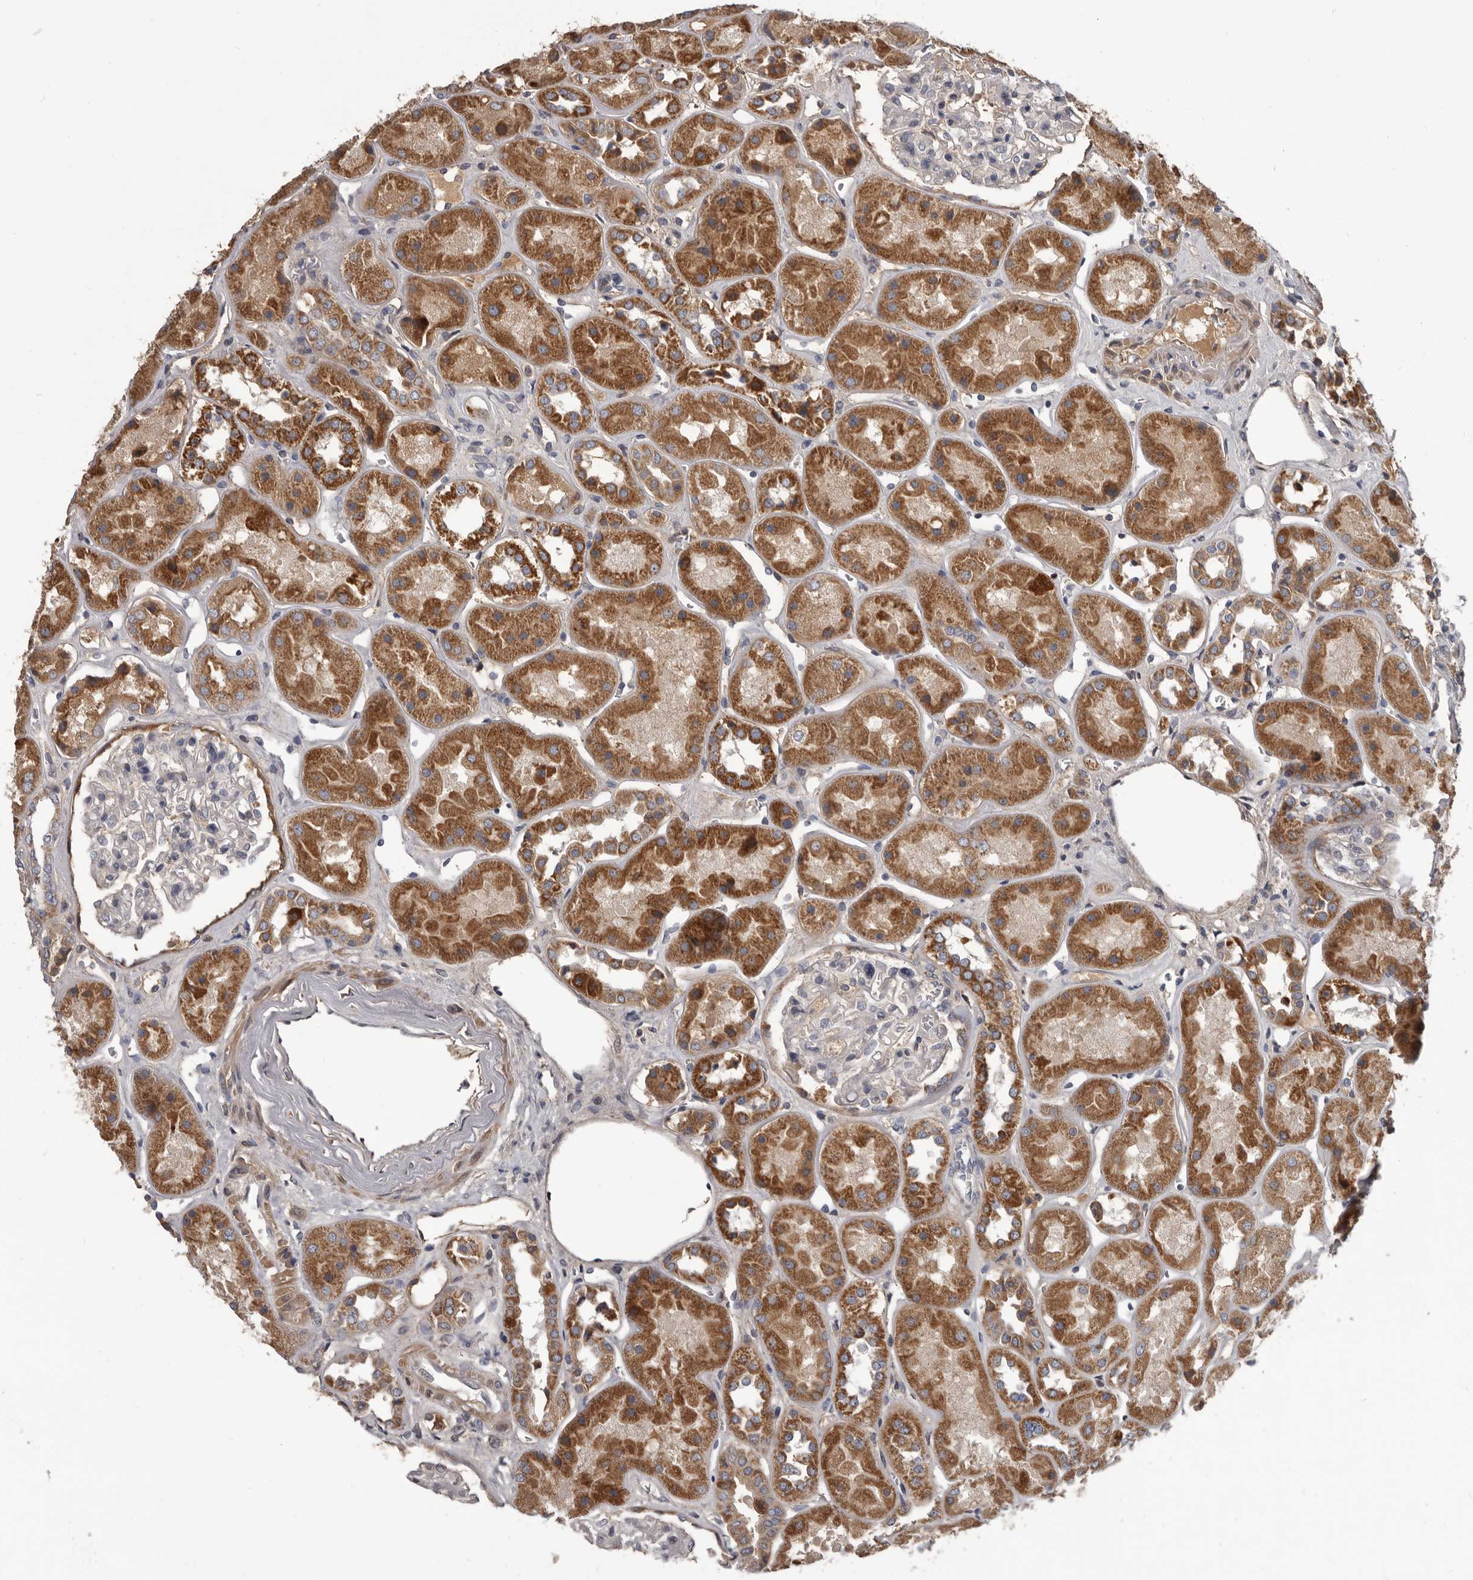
{"staining": {"intensity": "negative", "quantity": "none", "location": "none"}, "tissue": "kidney", "cell_type": "Cells in glomeruli", "image_type": "normal", "snomed": [{"axis": "morphology", "description": "Normal tissue, NOS"}, {"axis": "topography", "description": "Kidney"}], "caption": "This is an immunohistochemistry (IHC) micrograph of normal kidney. There is no staining in cells in glomeruli.", "gene": "ALDH5A1", "patient": {"sex": "male", "age": 70}}